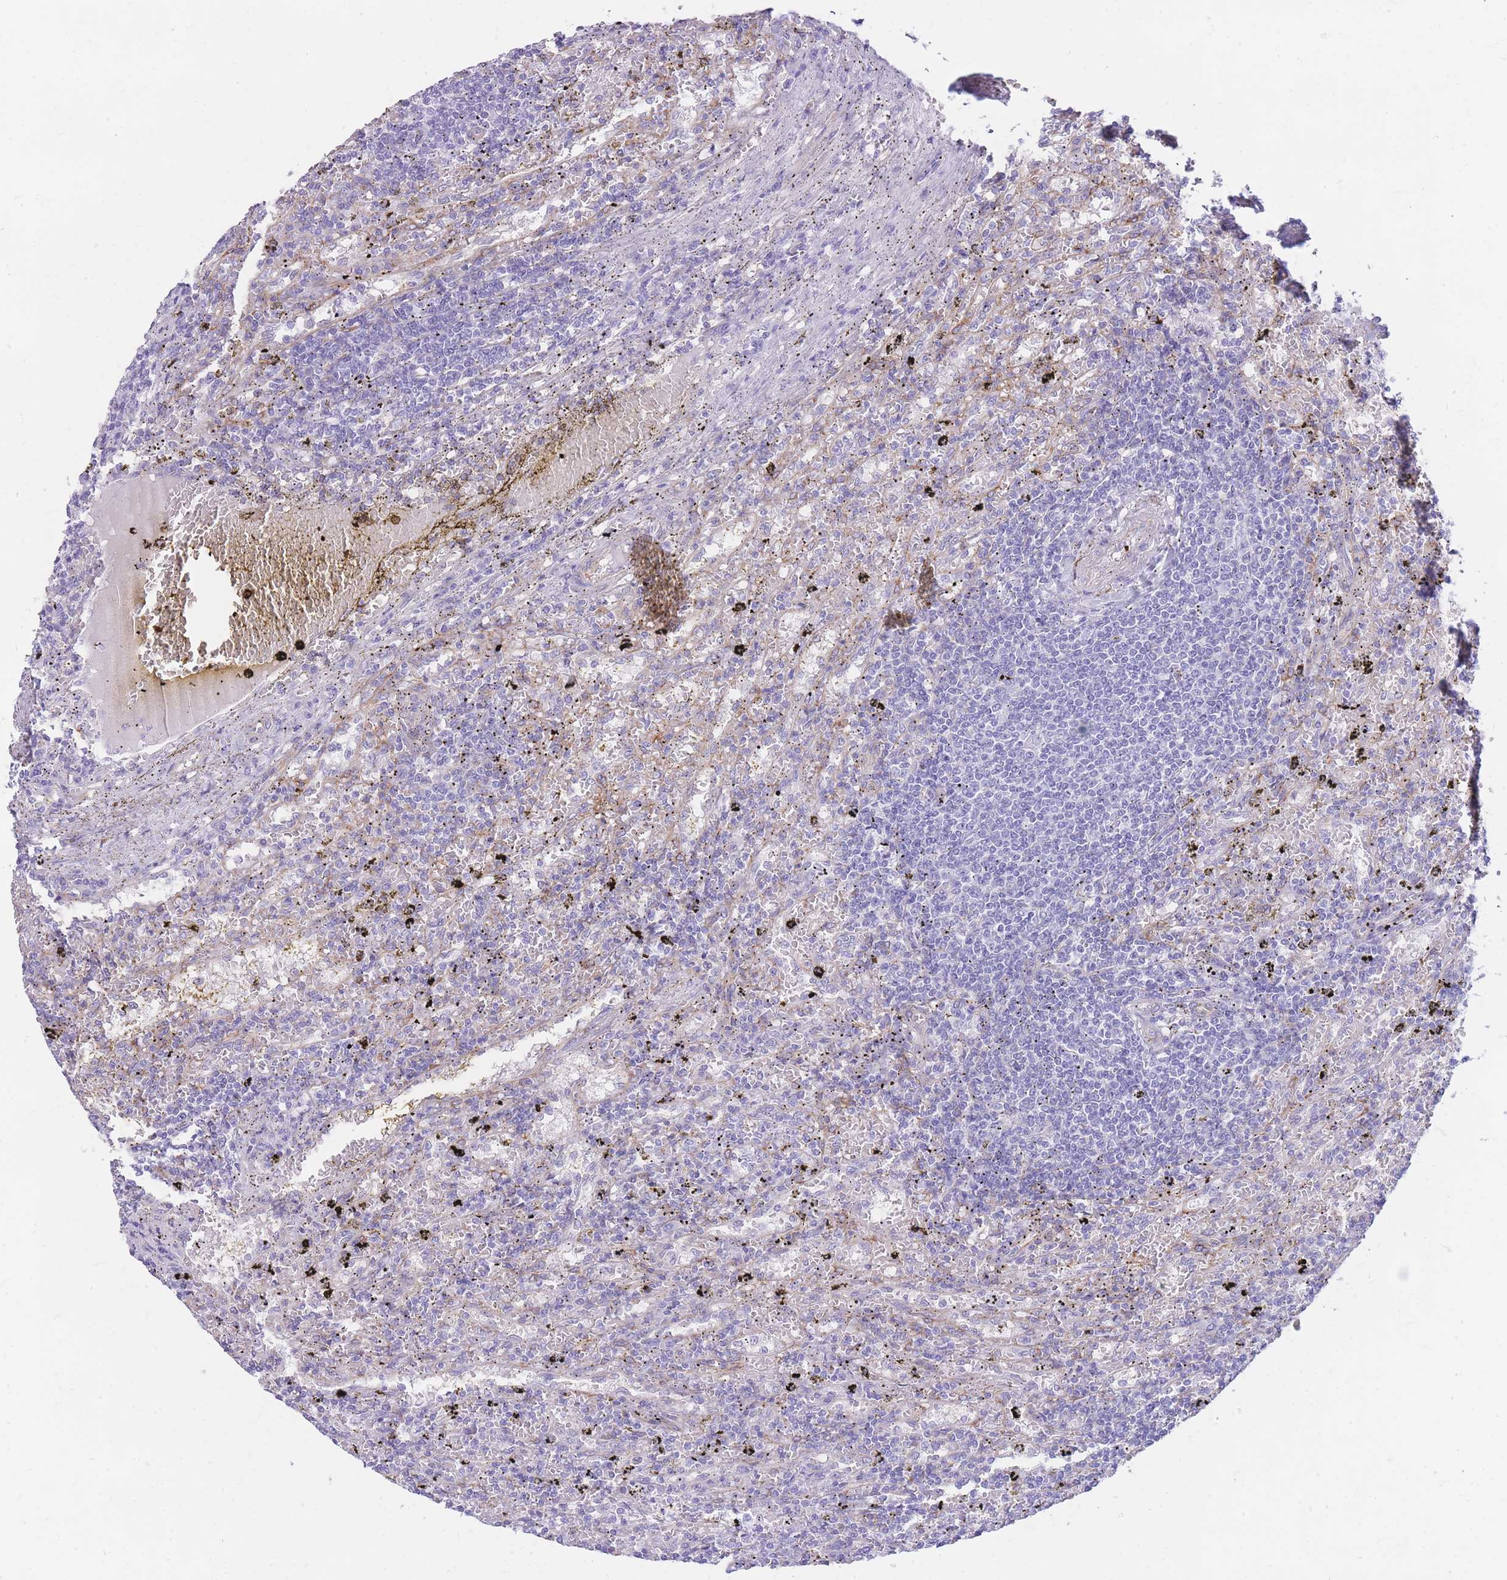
{"staining": {"intensity": "negative", "quantity": "none", "location": "none"}, "tissue": "lymphoma", "cell_type": "Tumor cells", "image_type": "cancer", "snomed": [{"axis": "morphology", "description": "Malignant lymphoma, non-Hodgkin's type, Low grade"}, {"axis": "topography", "description": "Spleen"}], "caption": "Immunohistochemical staining of lymphoma shows no significant staining in tumor cells. (DAB (3,3'-diaminobenzidine) immunohistochemistry, high magnification).", "gene": "MTSS2", "patient": {"sex": "male", "age": 76}}